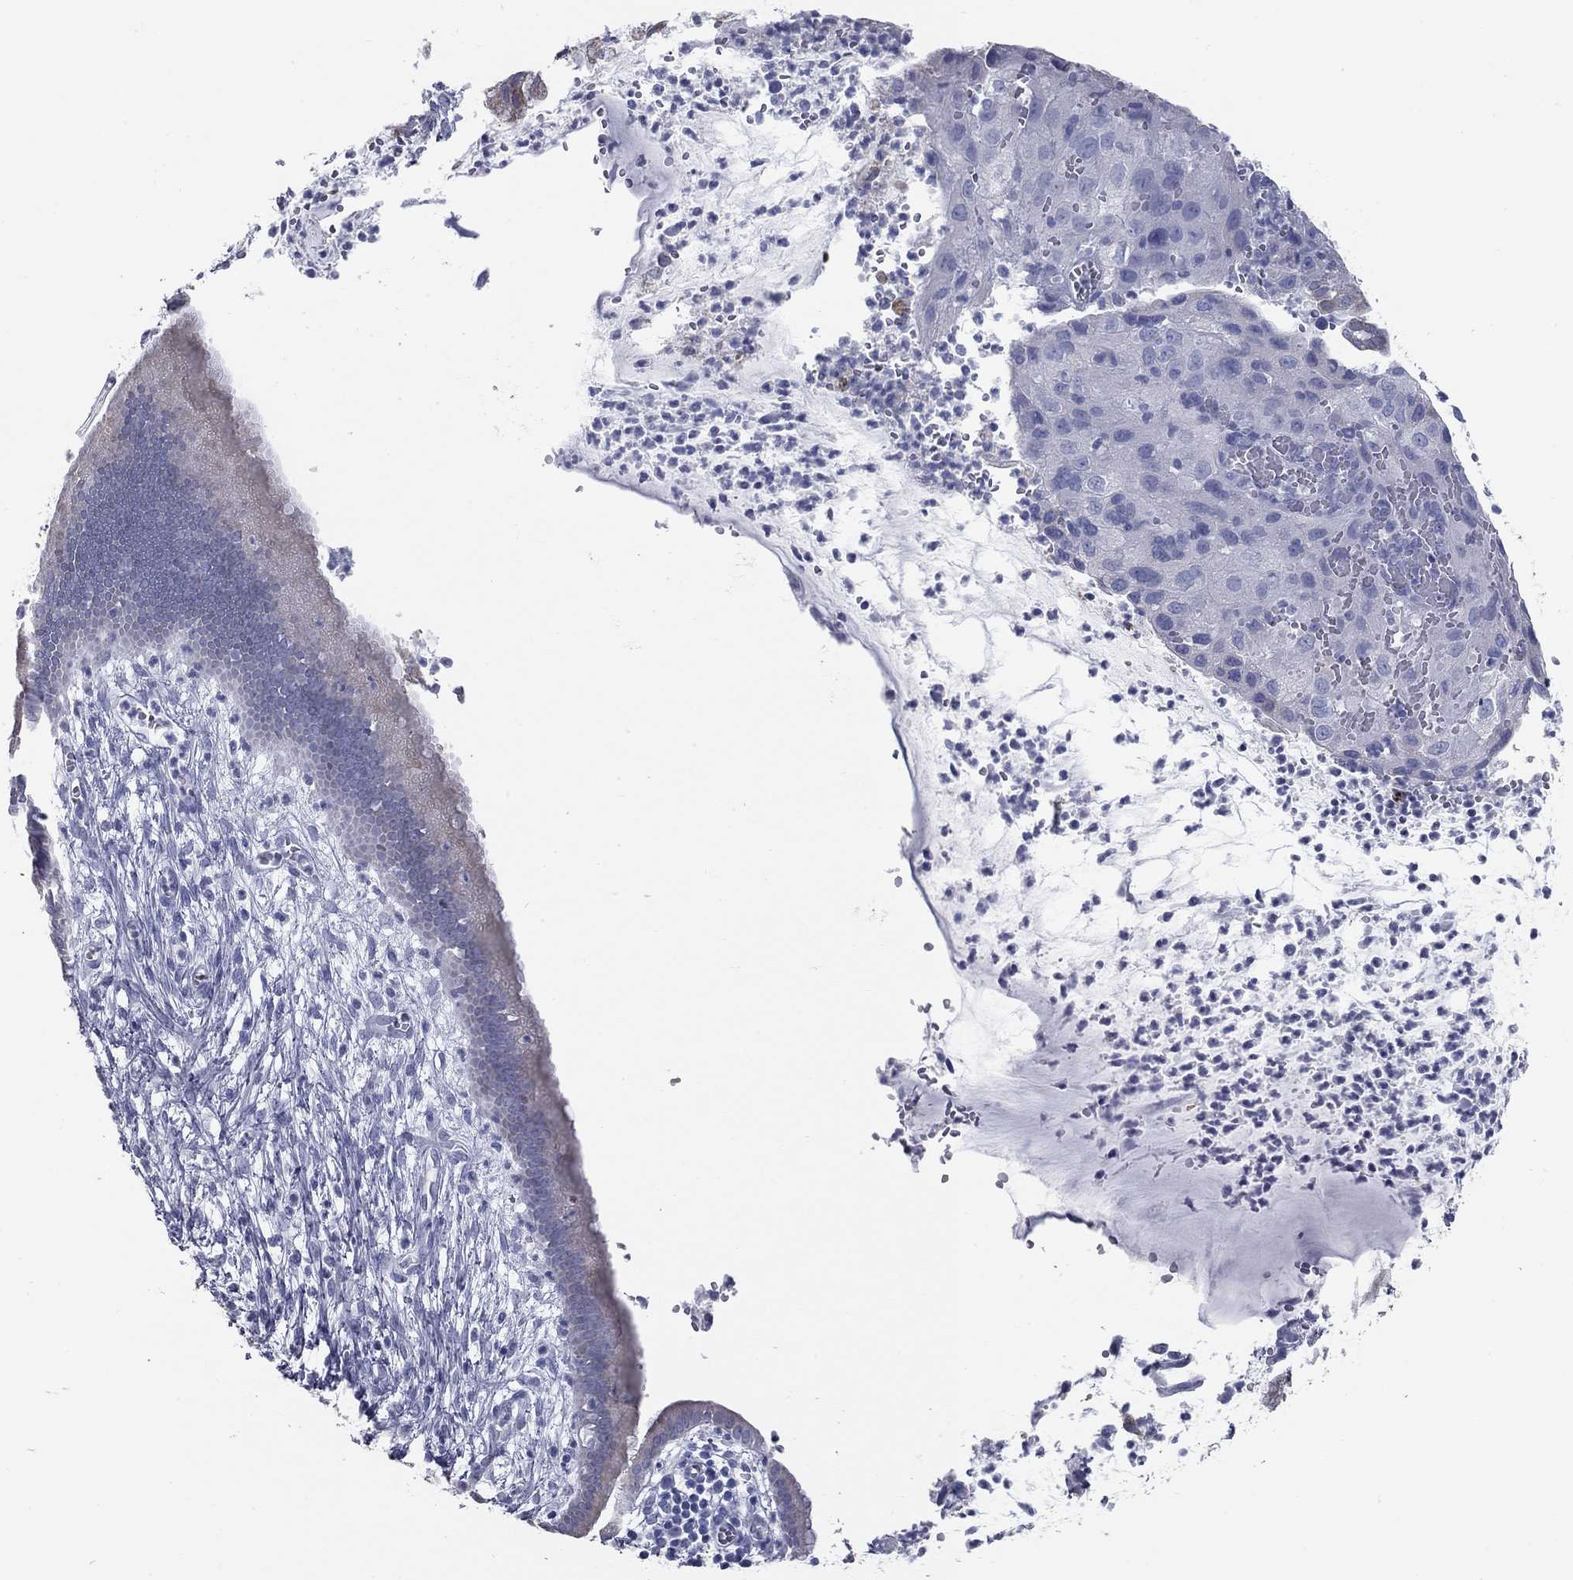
{"staining": {"intensity": "negative", "quantity": "none", "location": "none"}, "tissue": "cervical cancer", "cell_type": "Tumor cells", "image_type": "cancer", "snomed": [{"axis": "morphology", "description": "Squamous cell carcinoma, NOS"}, {"axis": "topography", "description": "Cervix"}], "caption": "There is no significant positivity in tumor cells of squamous cell carcinoma (cervical).", "gene": "TAC1", "patient": {"sex": "female", "age": 32}}